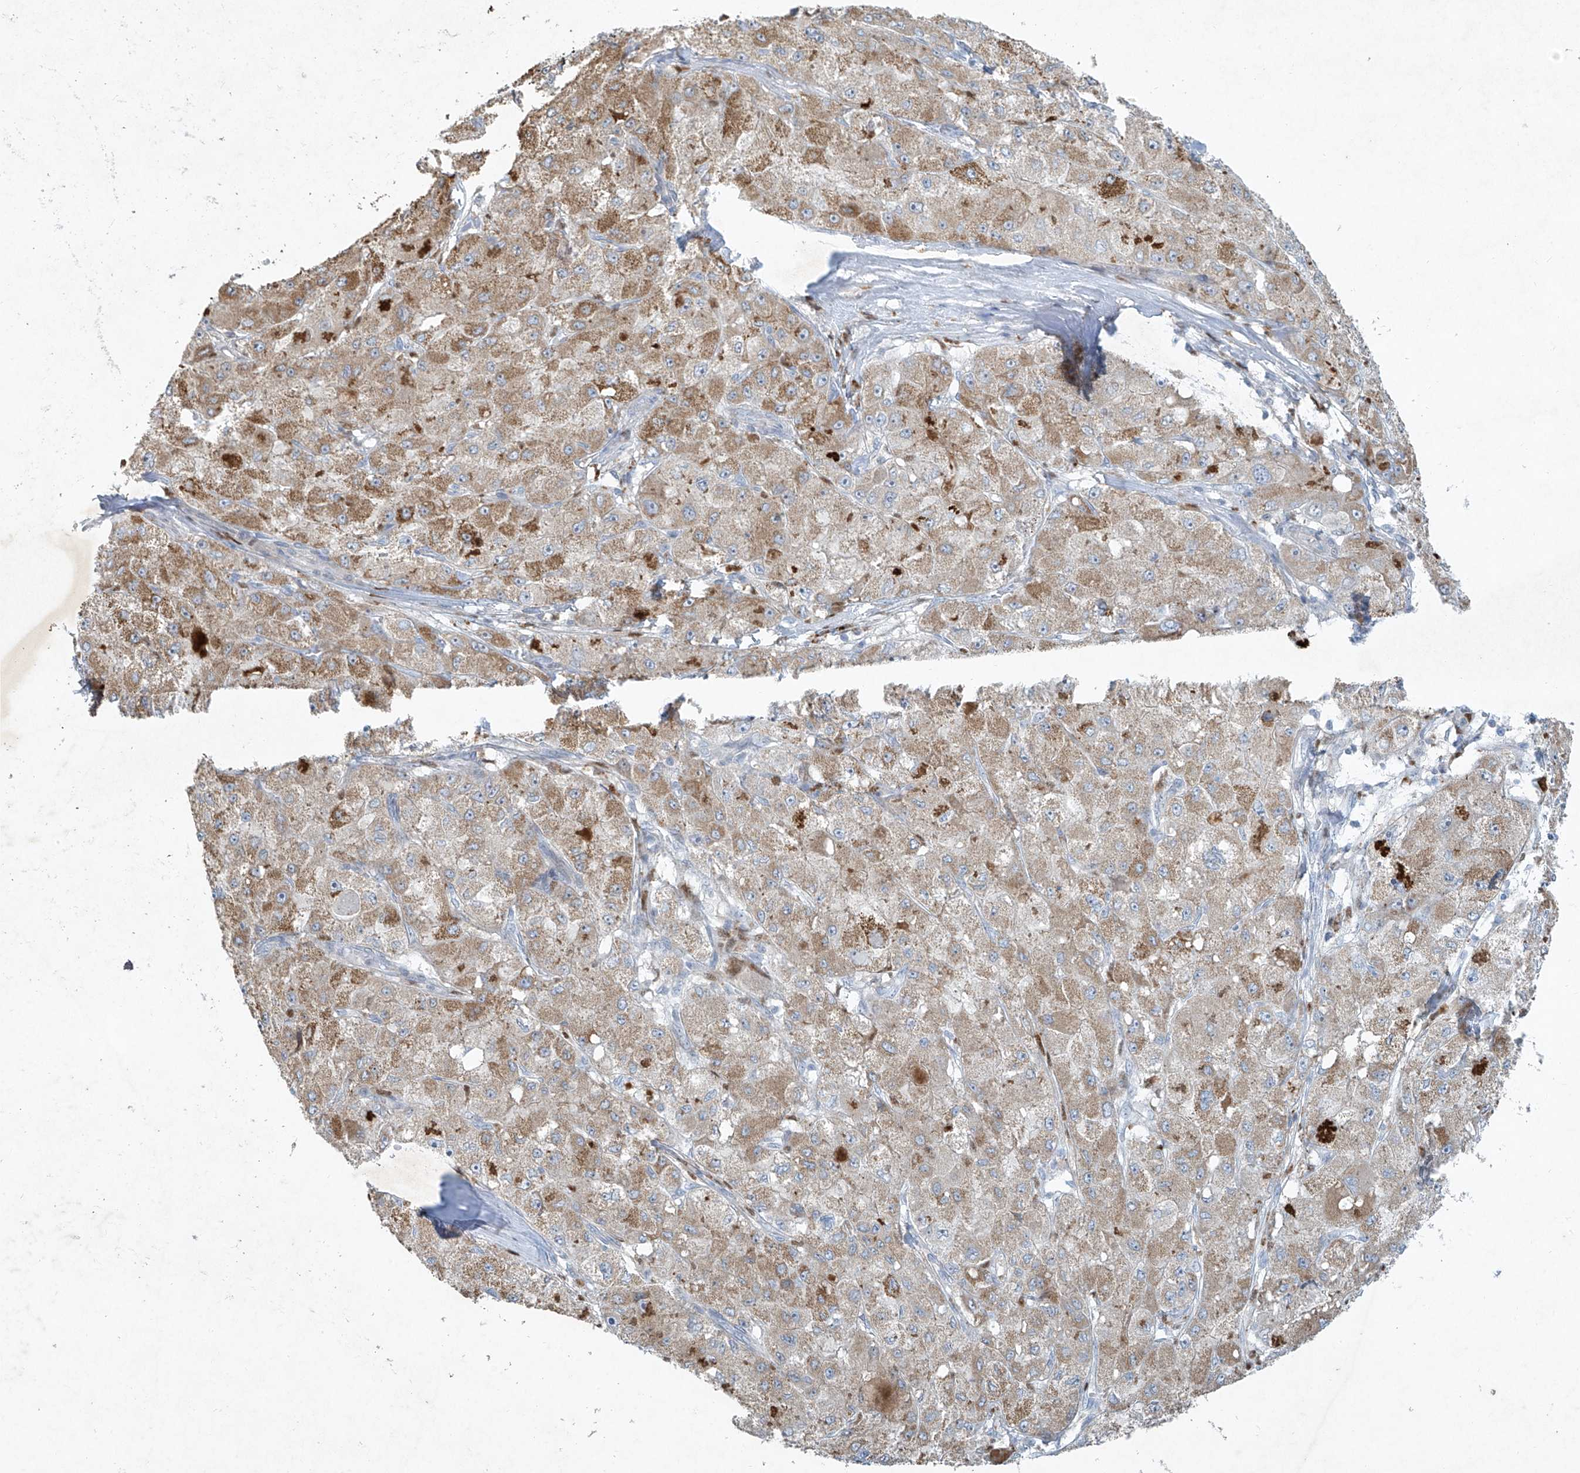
{"staining": {"intensity": "moderate", "quantity": "25%-75%", "location": "cytoplasmic/membranous"}, "tissue": "liver cancer", "cell_type": "Tumor cells", "image_type": "cancer", "snomed": [{"axis": "morphology", "description": "Carcinoma, Hepatocellular, NOS"}, {"axis": "topography", "description": "Liver"}], "caption": "Immunohistochemistry micrograph of human liver hepatocellular carcinoma stained for a protein (brown), which reveals medium levels of moderate cytoplasmic/membranous positivity in approximately 25%-75% of tumor cells.", "gene": "TUBE1", "patient": {"sex": "male", "age": 80}}